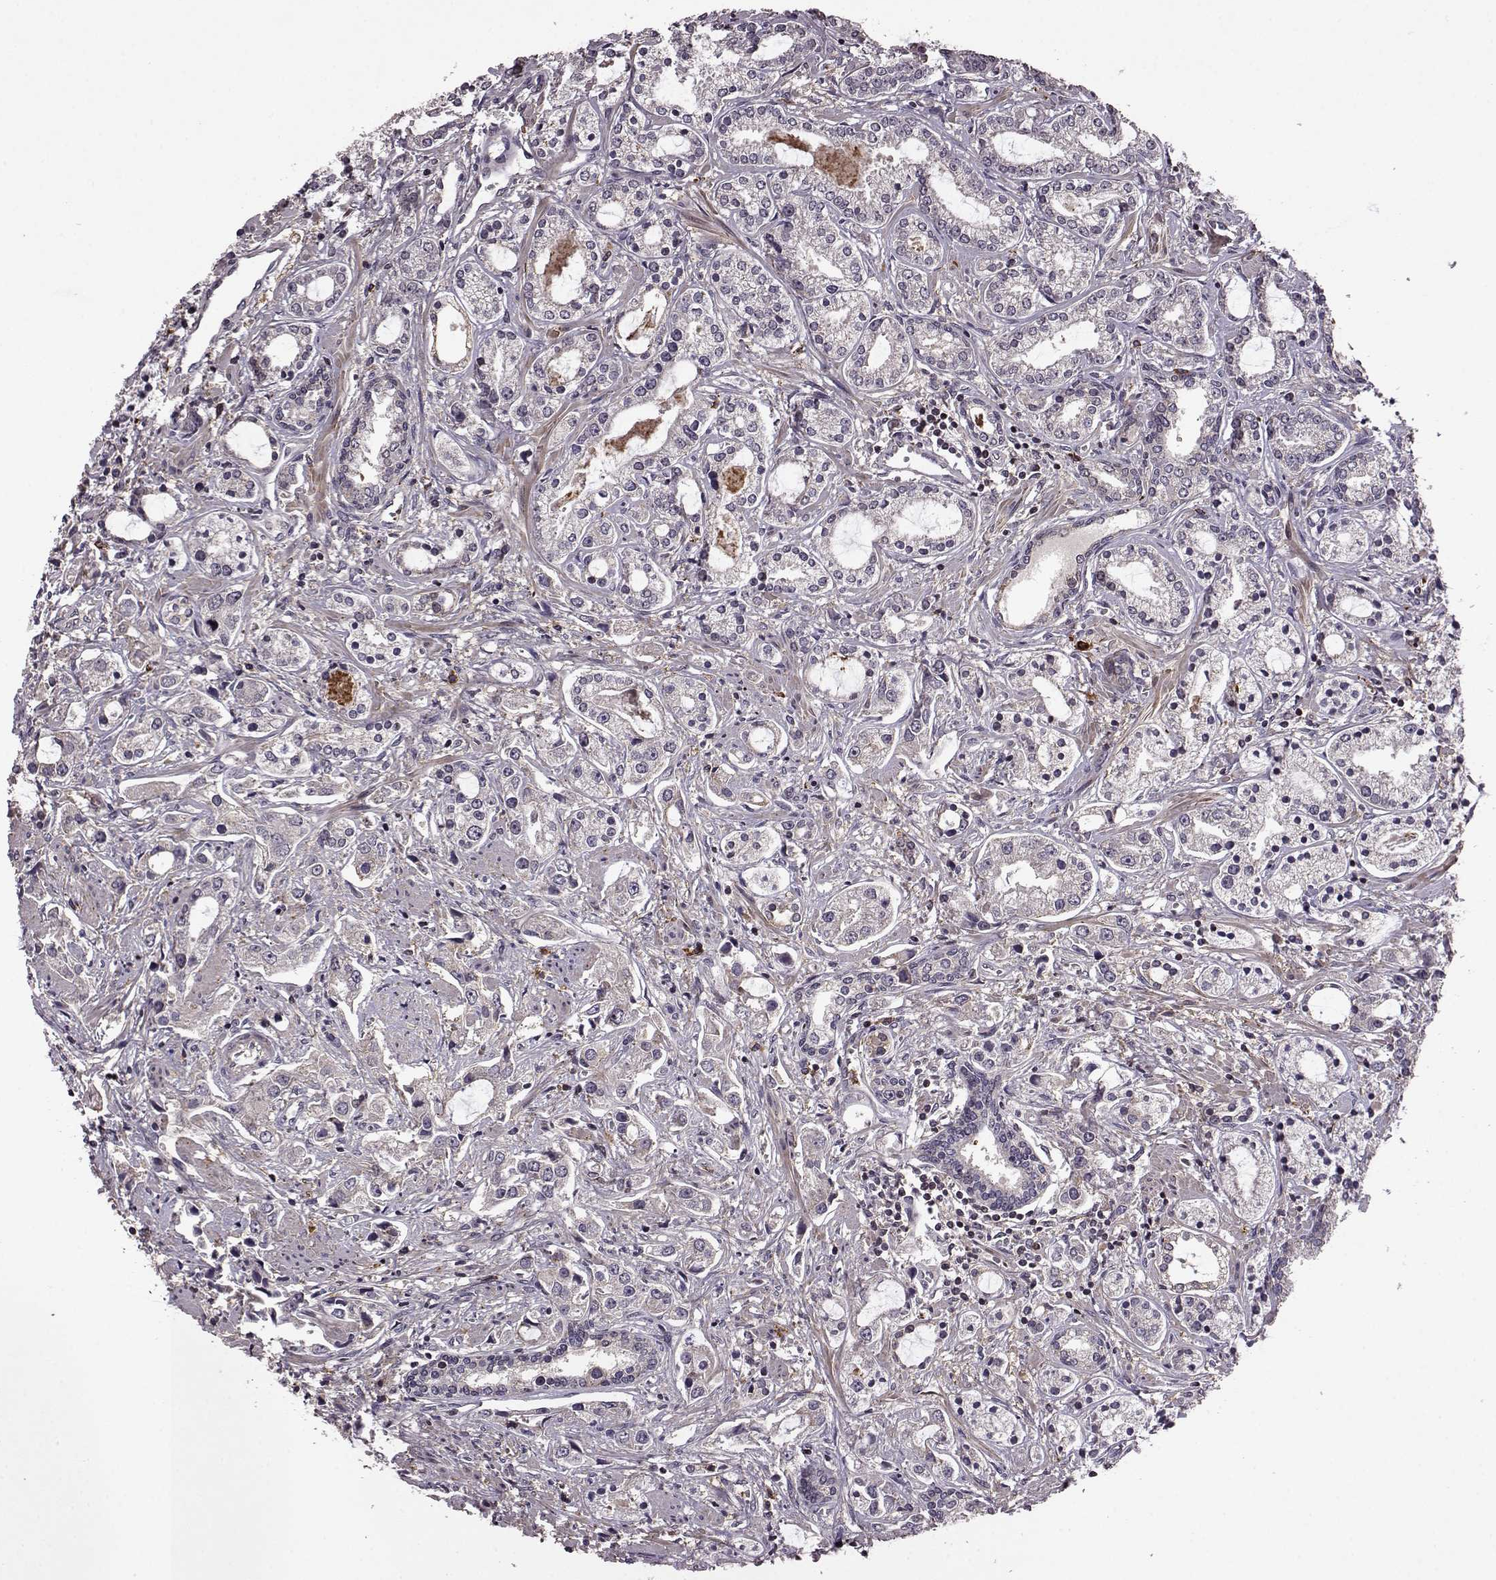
{"staining": {"intensity": "negative", "quantity": "none", "location": "none"}, "tissue": "prostate cancer", "cell_type": "Tumor cells", "image_type": "cancer", "snomed": [{"axis": "morphology", "description": "Adenocarcinoma, Medium grade"}, {"axis": "topography", "description": "Prostate"}], "caption": "A high-resolution micrograph shows immunohistochemistry staining of adenocarcinoma (medium-grade) (prostate), which demonstrates no significant staining in tumor cells.", "gene": "TRMU", "patient": {"sex": "male", "age": 57}}